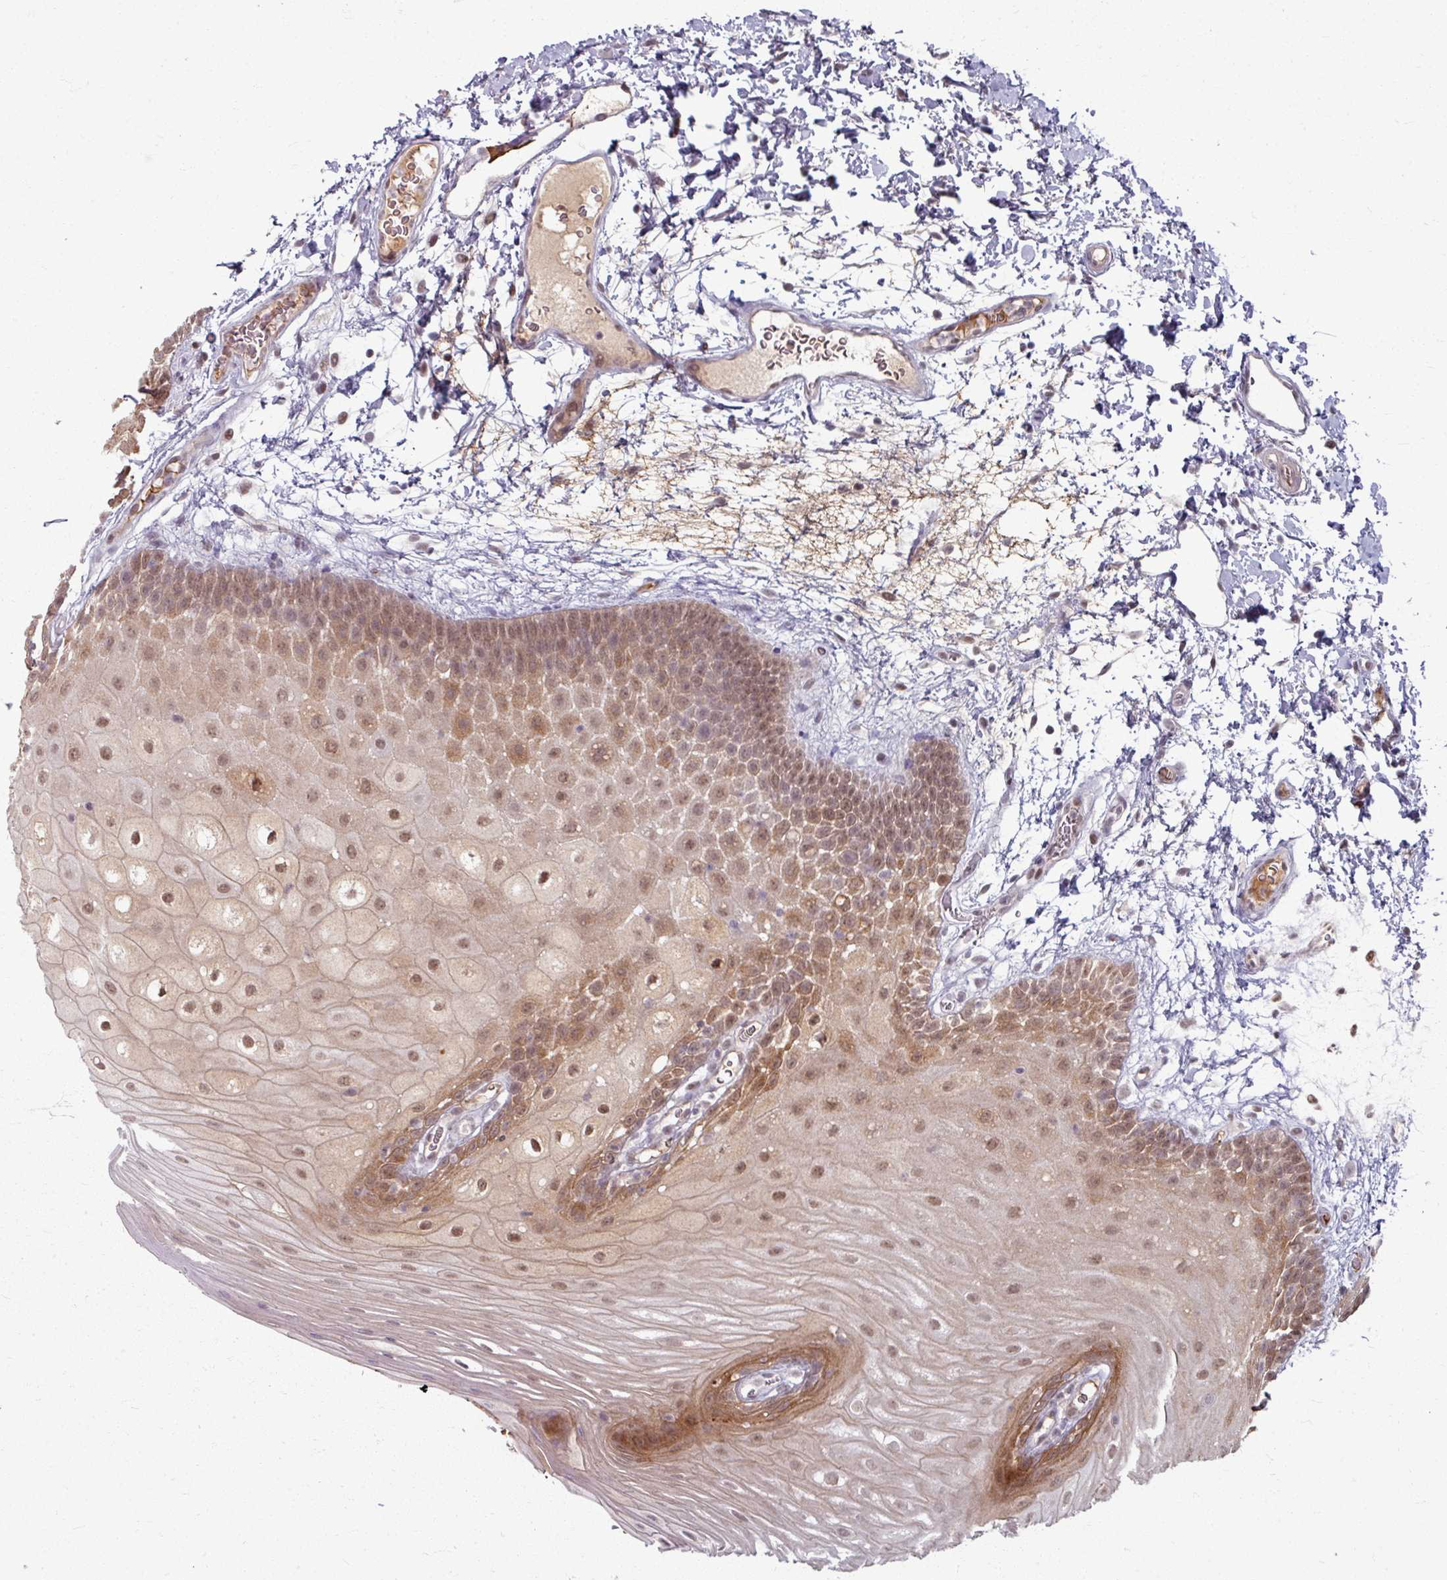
{"staining": {"intensity": "moderate", "quantity": ">75%", "location": "cytoplasmic/membranous,nuclear"}, "tissue": "oral mucosa", "cell_type": "Squamous epithelial cells", "image_type": "normal", "snomed": [{"axis": "morphology", "description": "Normal tissue, NOS"}, {"axis": "morphology", "description": "Squamous cell carcinoma, NOS"}, {"axis": "topography", "description": "Oral tissue"}, {"axis": "topography", "description": "Tounge, NOS"}, {"axis": "topography", "description": "Head-Neck"}], "caption": "Immunohistochemical staining of normal oral mucosa reveals >75% levels of moderate cytoplasmic/membranous,nuclear protein staining in approximately >75% of squamous epithelial cells. Nuclei are stained in blue.", "gene": "KLC3", "patient": {"sex": "male", "age": 76}}